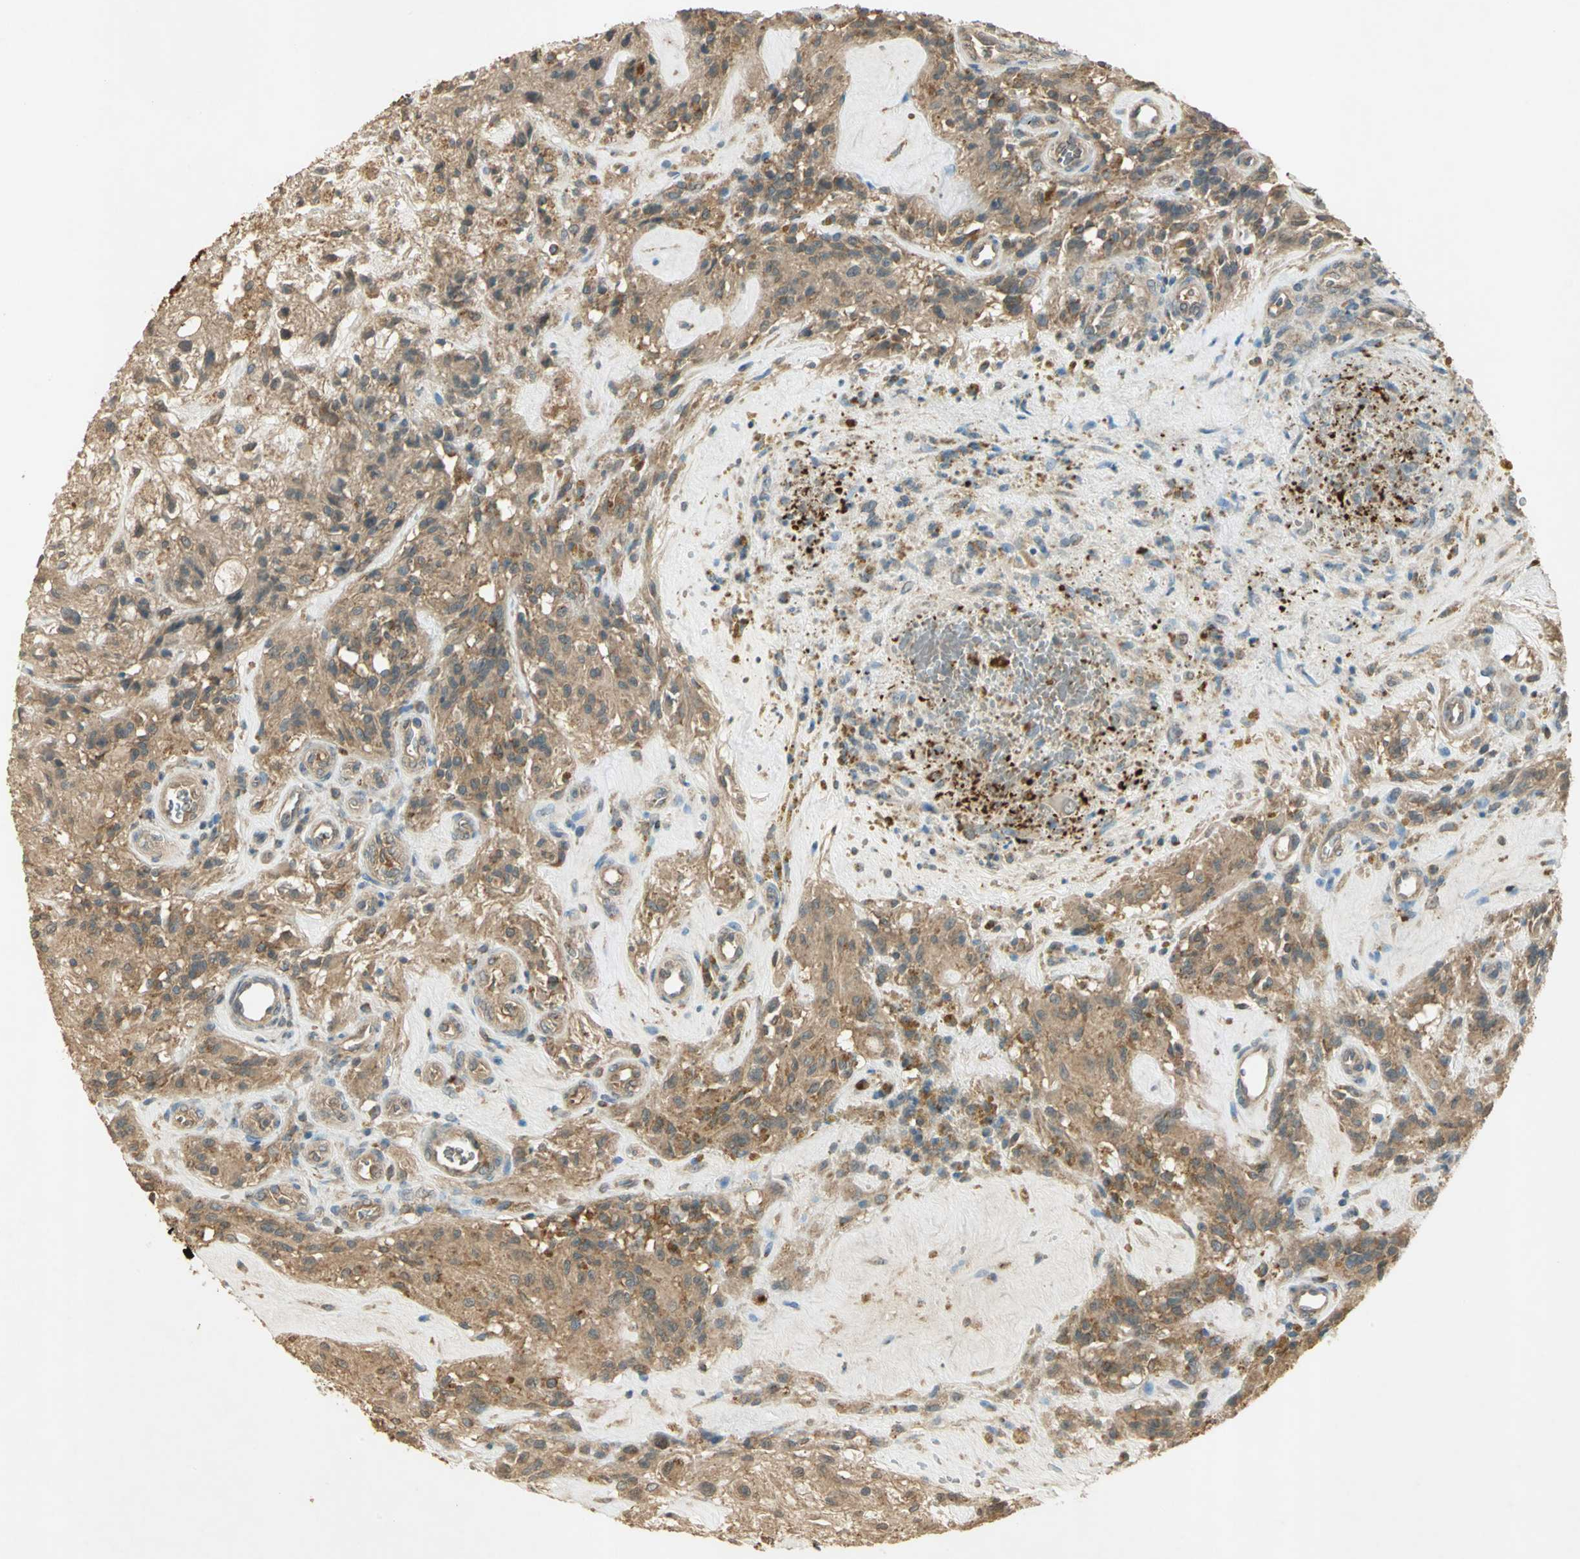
{"staining": {"intensity": "moderate", "quantity": ">75%", "location": "cytoplasmic/membranous"}, "tissue": "glioma", "cell_type": "Tumor cells", "image_type": "cancer", "snomed": [{"axis": "morphology", "description": "Normal tissue, NOS"}, {"axis": "morphology", "description": "Glioma, malignant, High grade"}, {"axis": "topography", "description": "Cerebral cortex"}], "caption": "Malignant glioma (high-grade) stained with immunohistochemistry displays moderate cytoplasmic/membranous staining in about >75% of tumor cells. Using DAB (3,3'-diaminobenzidine) (brown) and hematoxylin (blue) stains, captured at high magnification using brightfield microscopy.", "gene": "KEAP1", "patient": {"sex": "male", "age": 56}}